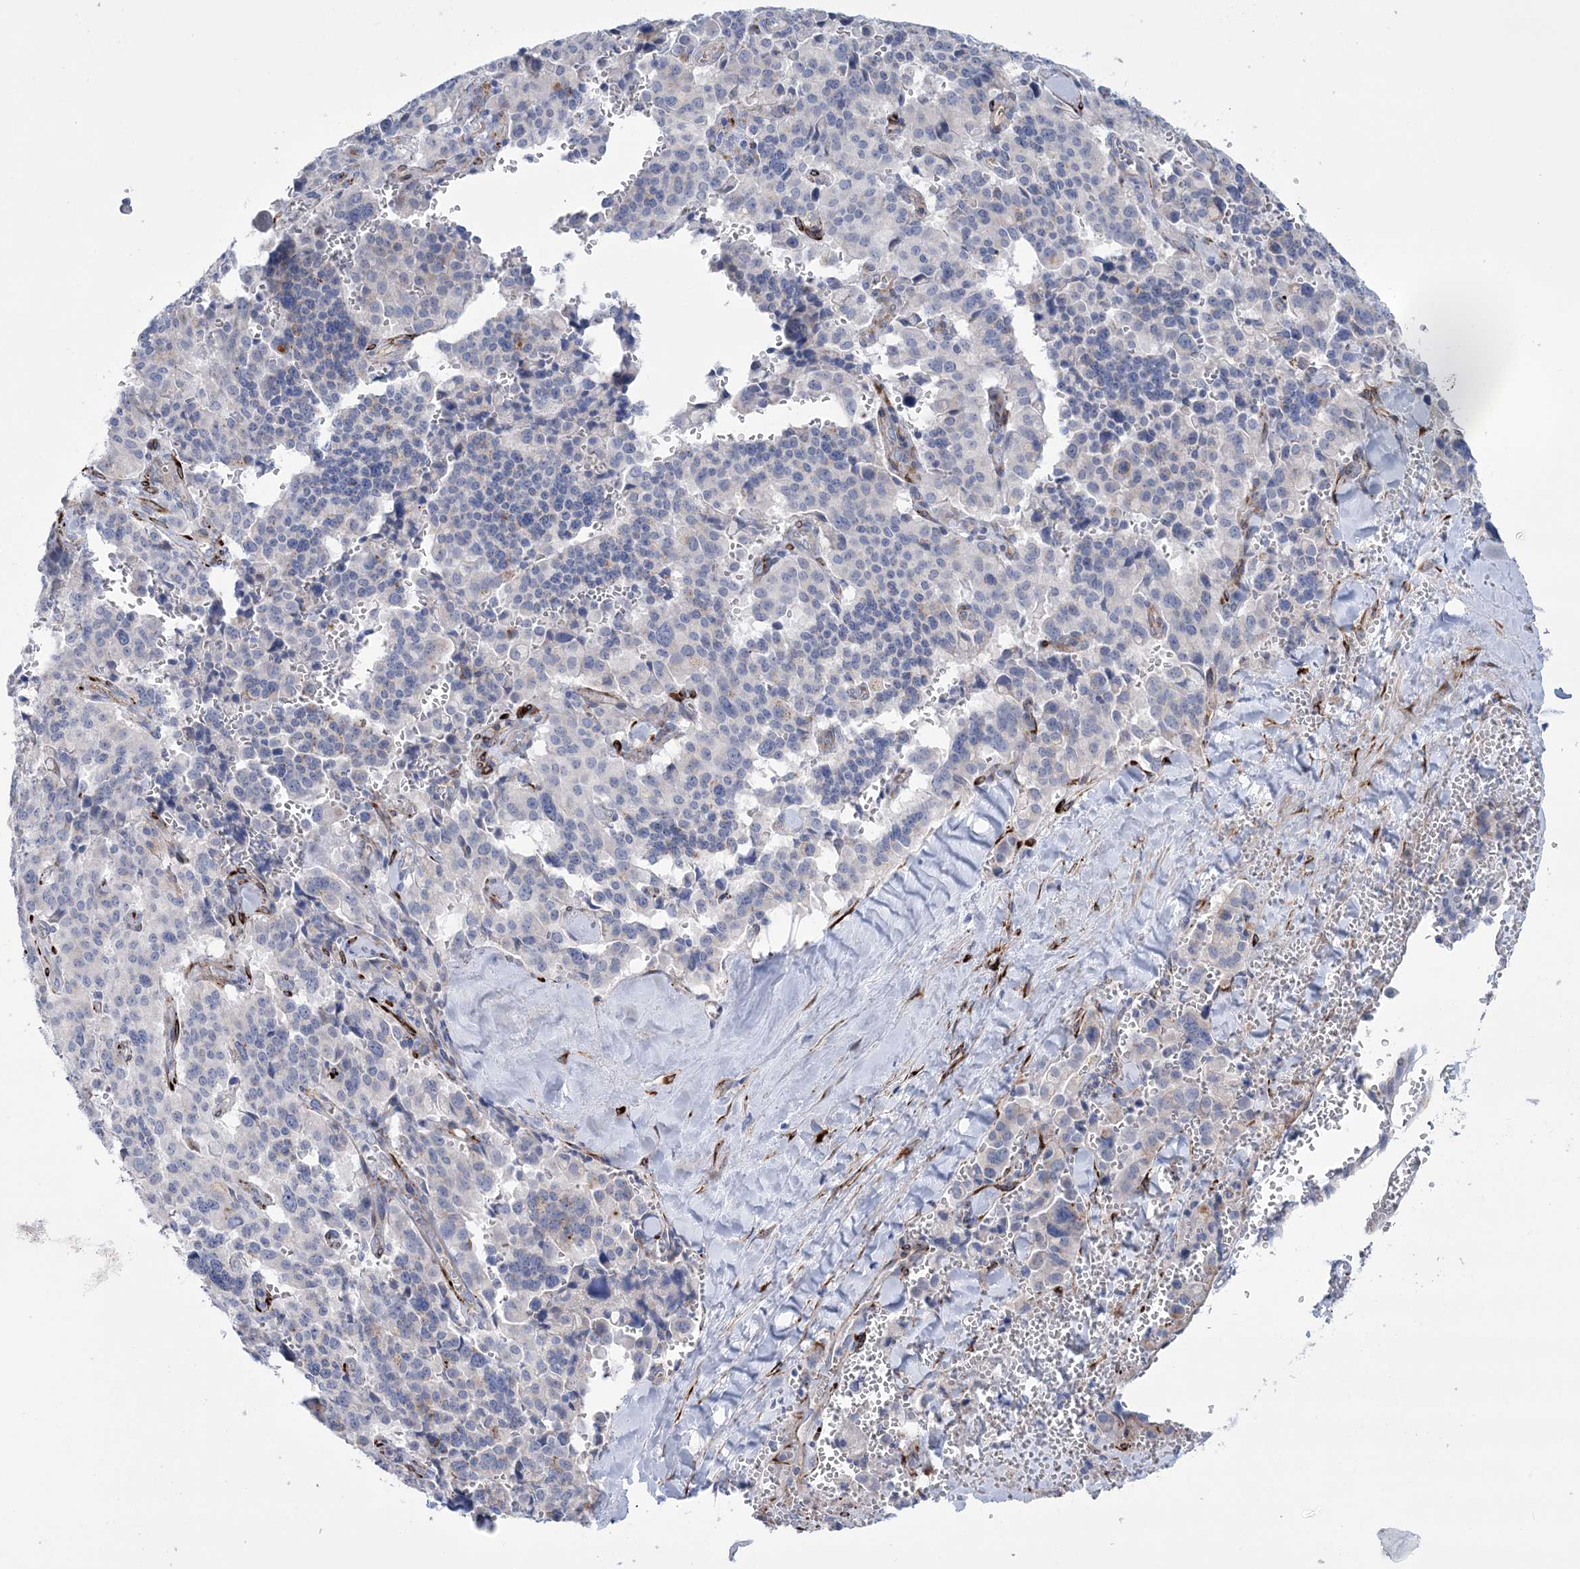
{"staining": {"intensity": "negative", "quantity": "none", "location": "none"}, "tissue": "pancreatic cancer", "cell_type": "Tumor cells", "image_type": "cancer", "snomed": [{"axis": "morphology", "description": "Adenocarcinoma, NOS"}, {"axis": "topography", "description": "Pancreas"}], "caption": "Tumor cells show no significant protein positivity in pancreatic cancer (adenocarcinoma).", "gene": "RAB11FIP5", "patient": {"sex": "male", "age": 65}}